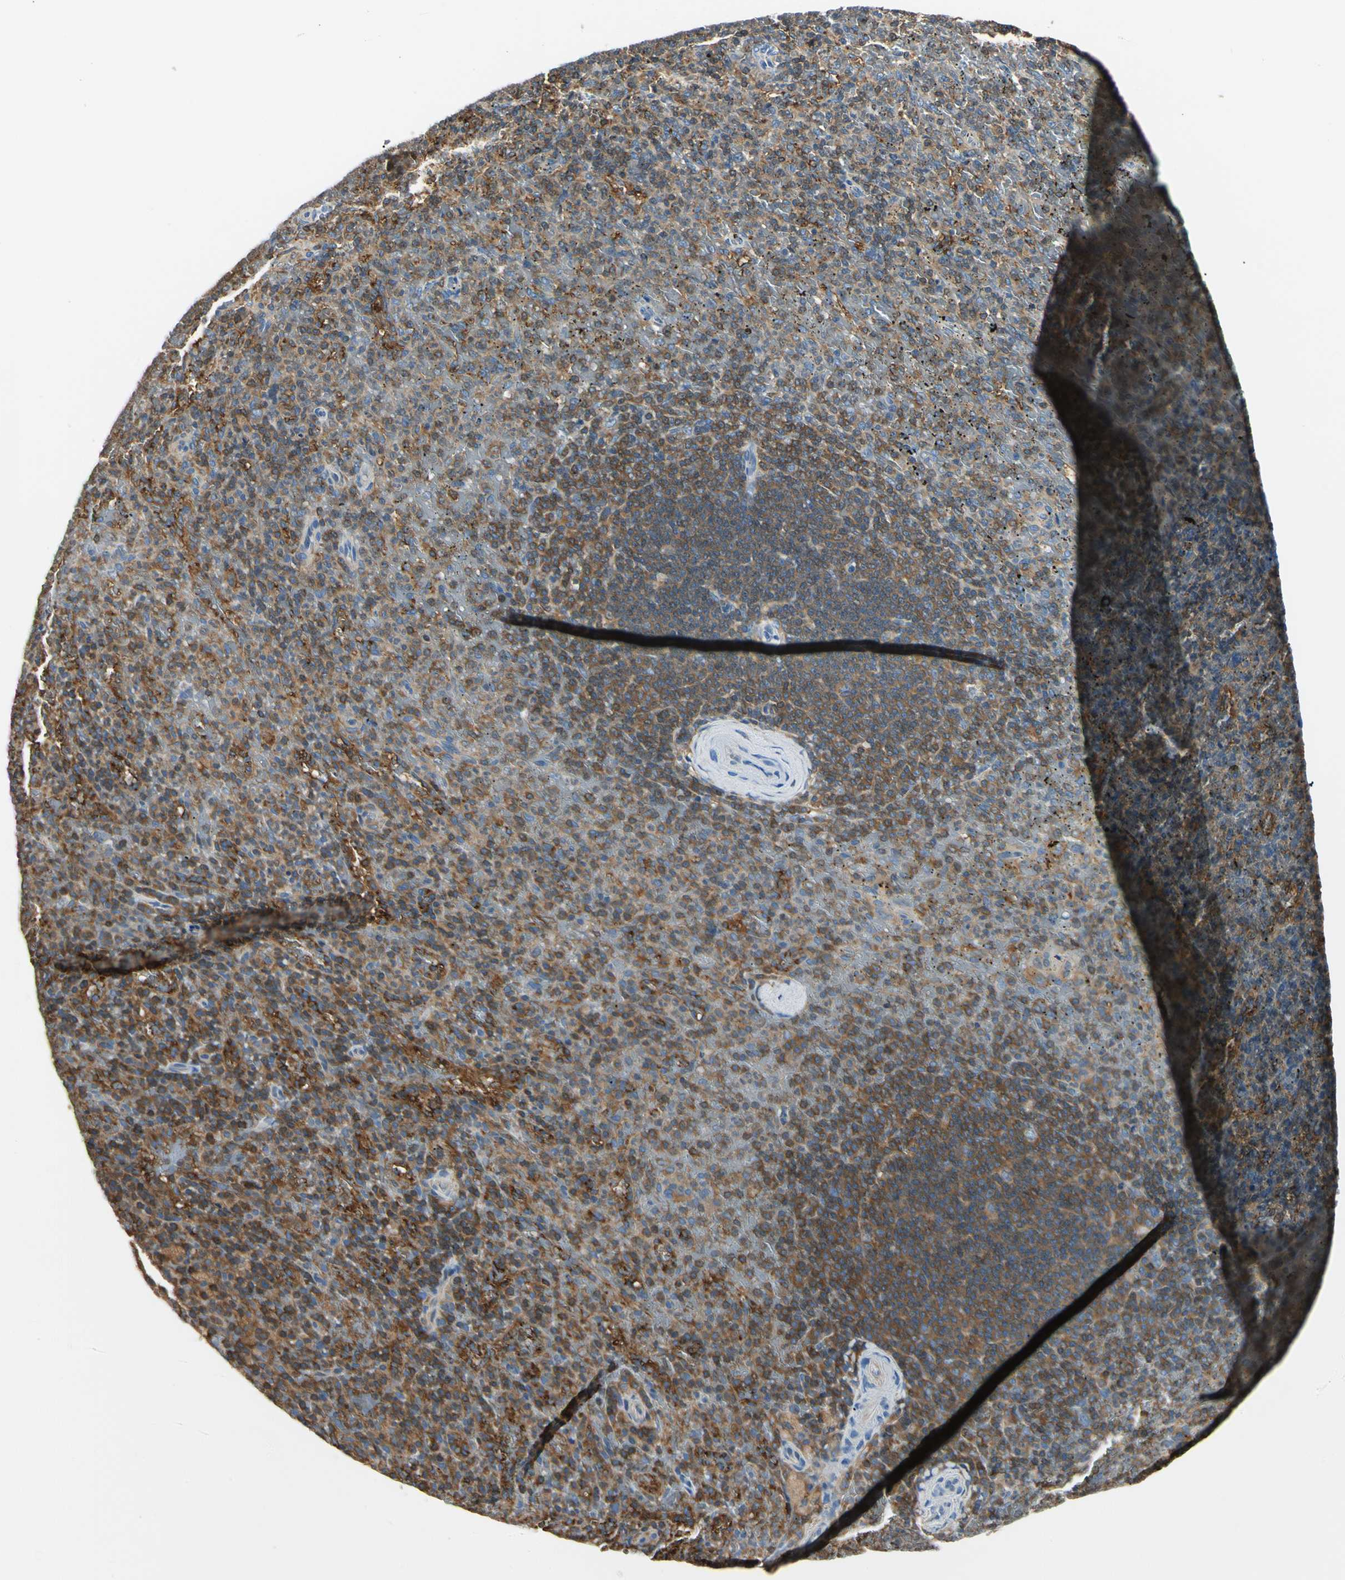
{"staining": {"intensity": "moderate", "quantity": ">75%", "location": "cytoplasmic/membranous"}, "tissue": "spleen", "cell_type": "Cells in red pulp", "image_type": "normal", "snomed": [{"axis": "morphology", "description": "Normal tissue, NOS"}, {"axis": "topography", "description": "Spleen"}], "caption": "Immunohistochemistry (IHC) staining of unremarkable spleen, which reveals medium levels of moderate cytoplasmic/membranous expression in approximately >75% of cells in red pulp indicating moderate cytoplasmic/membranous protein expression. The staining was performed using DAB (brown) for protein detection and nuclei were counterstained in hematoxylin (blue).", "gene": "CAPZA2", "patient": {"sex": "female", "age": 50}}